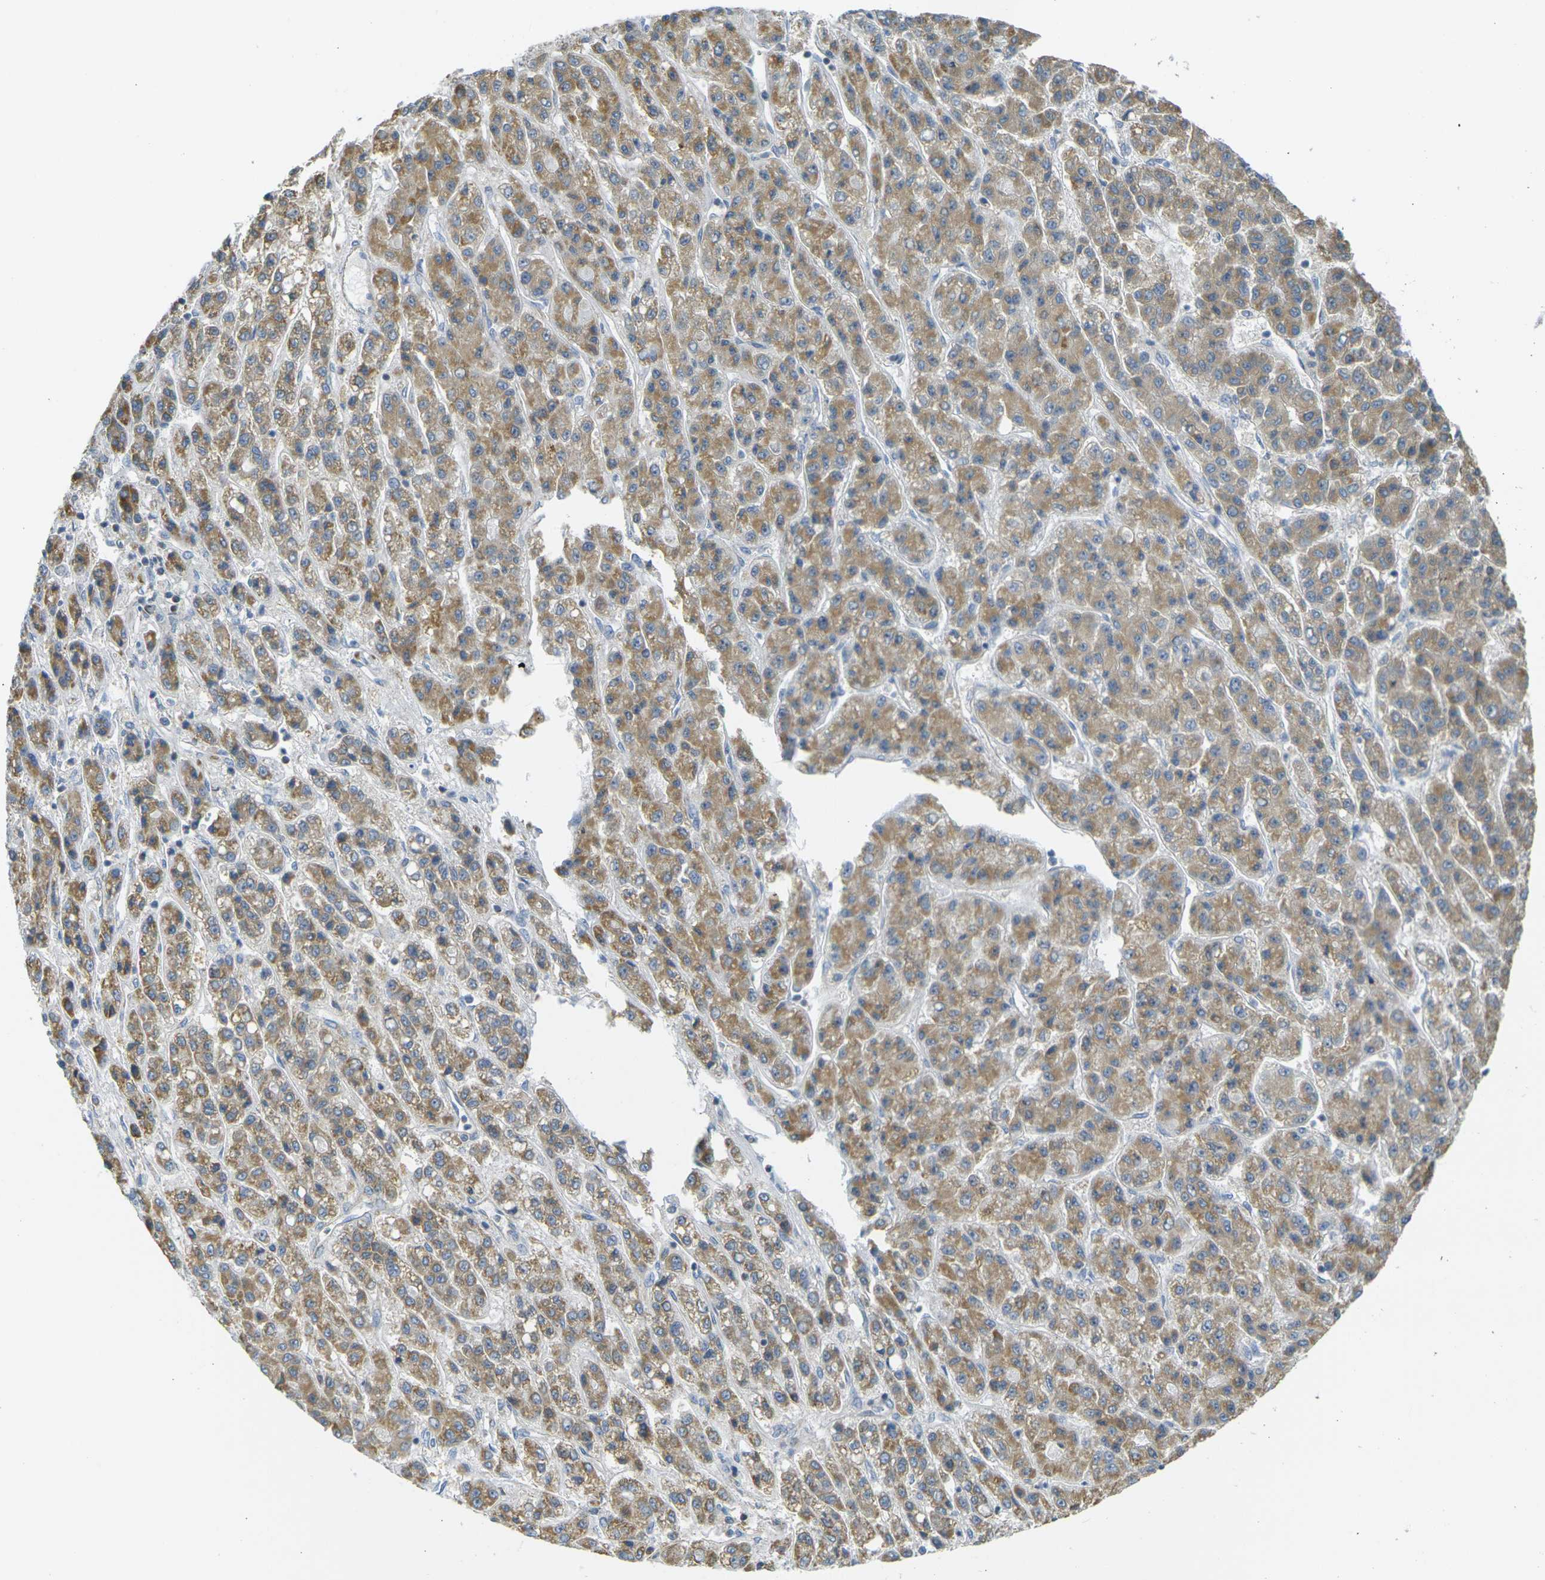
{"staining": {"intensity": "moderate", "quantity": ">75%", "location": "cytoplasmic/membranous"}, "tissue": "liver cancer", "cell_type": "Tumor cells", "image_type": "cancer", "snomed": [{"axis": "morphology", "description": "Carcinoma, Hepatocellular, NOS"}, {"axis": "topography", "description": "Liver"}], "caption": "Brown immunohistochemical staining in liver hepatocellular carcinoma reveals moderate cytoplasmic/membranous staining in about >75% of tumor cells.", "gene": "PARD6B", "patient": {"sex": "male", "age": 70}}